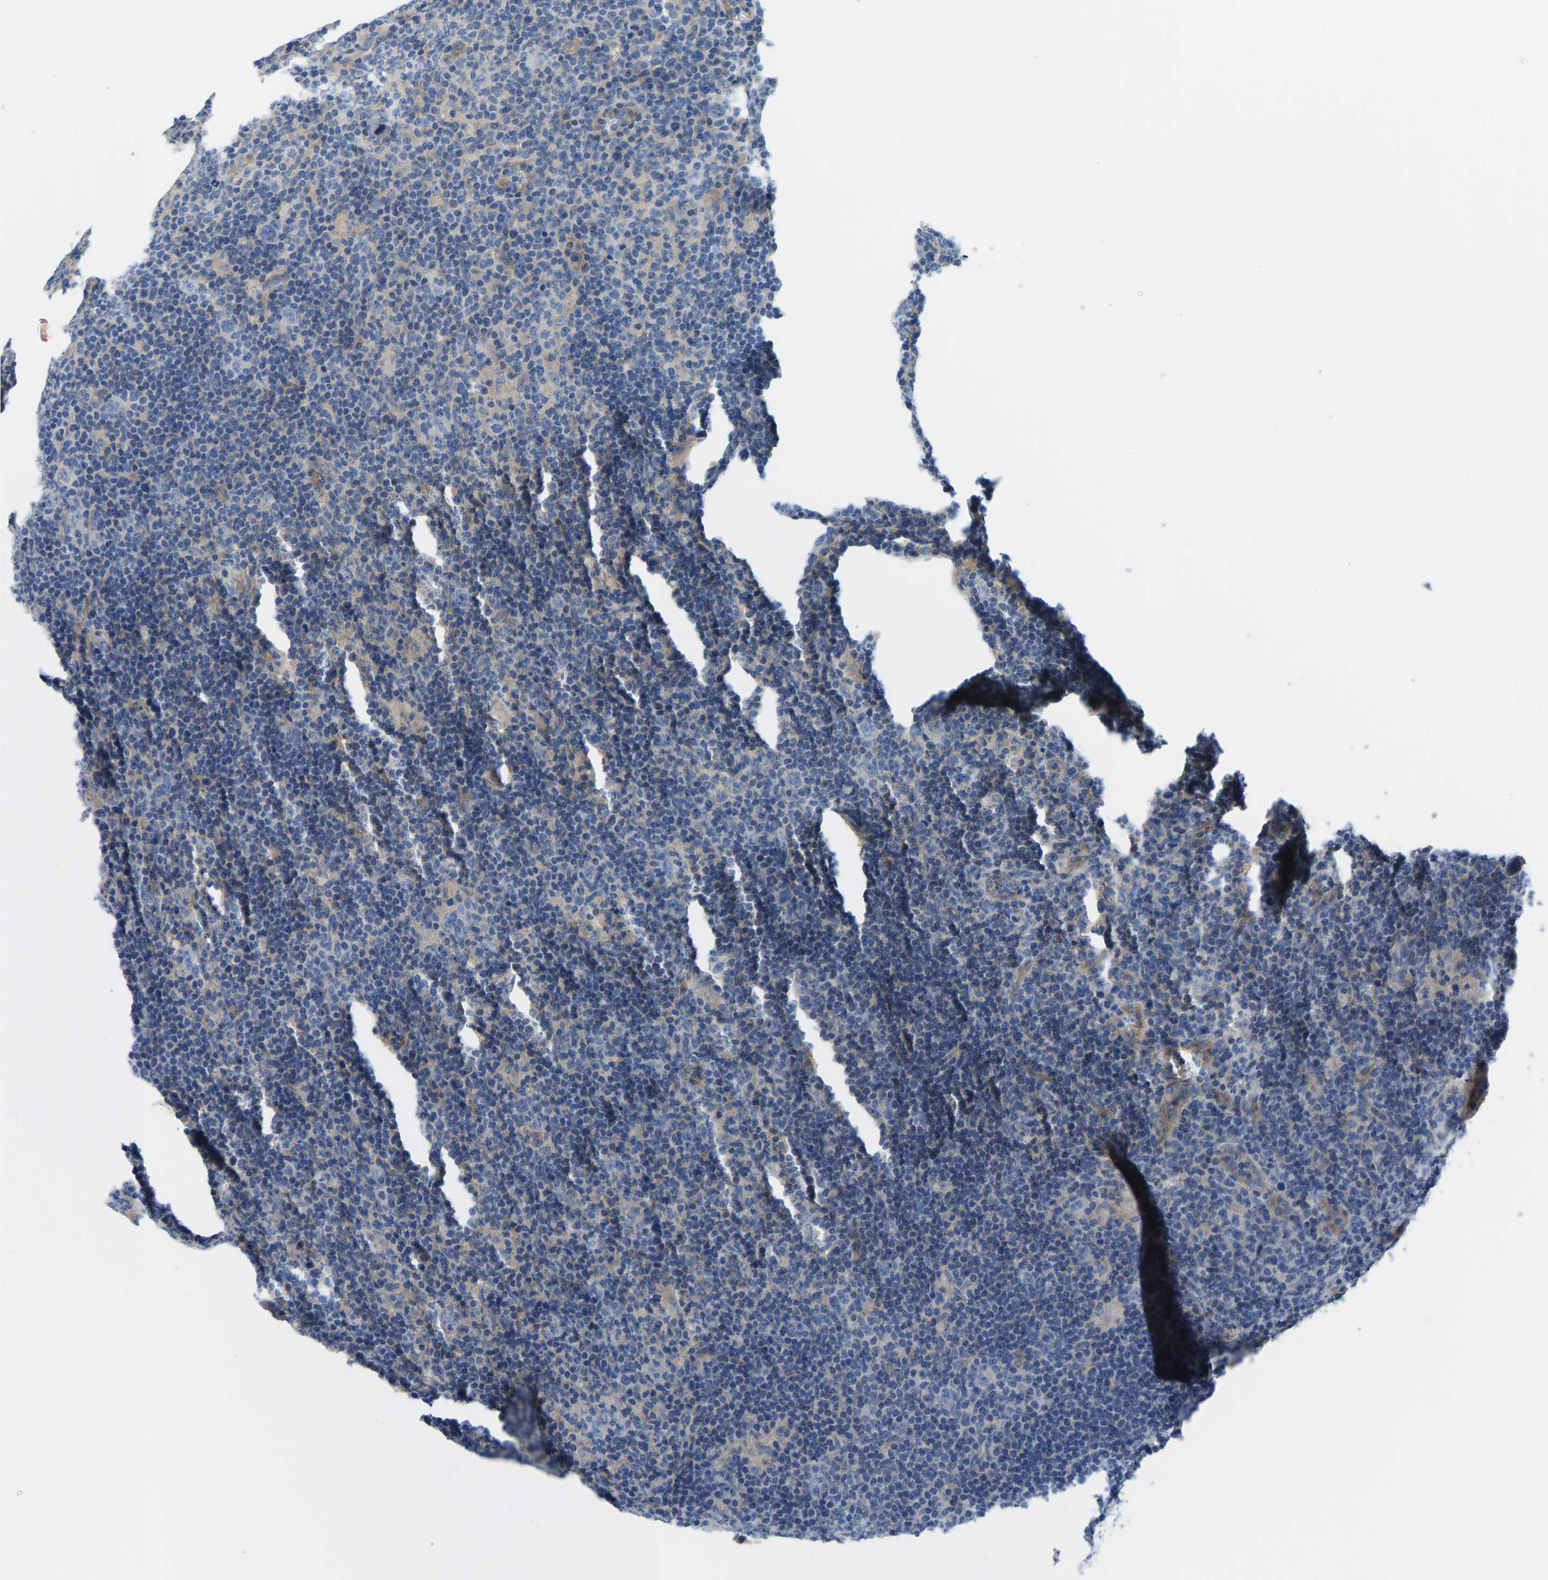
{"staining": {"intensity": "negative", "quantity": "none", "location": "none"}, "tissue": "lymphoma", "cell_type": "Tumor cells", "image_type": "cancer", "snomed": [{"axis": "morphology", "description": "Hodgkin's disease, NOS"}, {"axis": "topography", "description": "Lymph node"}], "caption": "This photomicrograph is of Hodgkin's disease stained with IHC to label a protein in brown with the nuclei are counter-stained blue. There is no staining in tumor cells. (Stains: DAB (3,3'-diaminobenzidine) immunohistochemistry with hematoxylin counter stain, Microscopy: brightfield microscopy at high magnification).", "gene": "CHAD", "patient": {"sex": "female", "age": 57}}